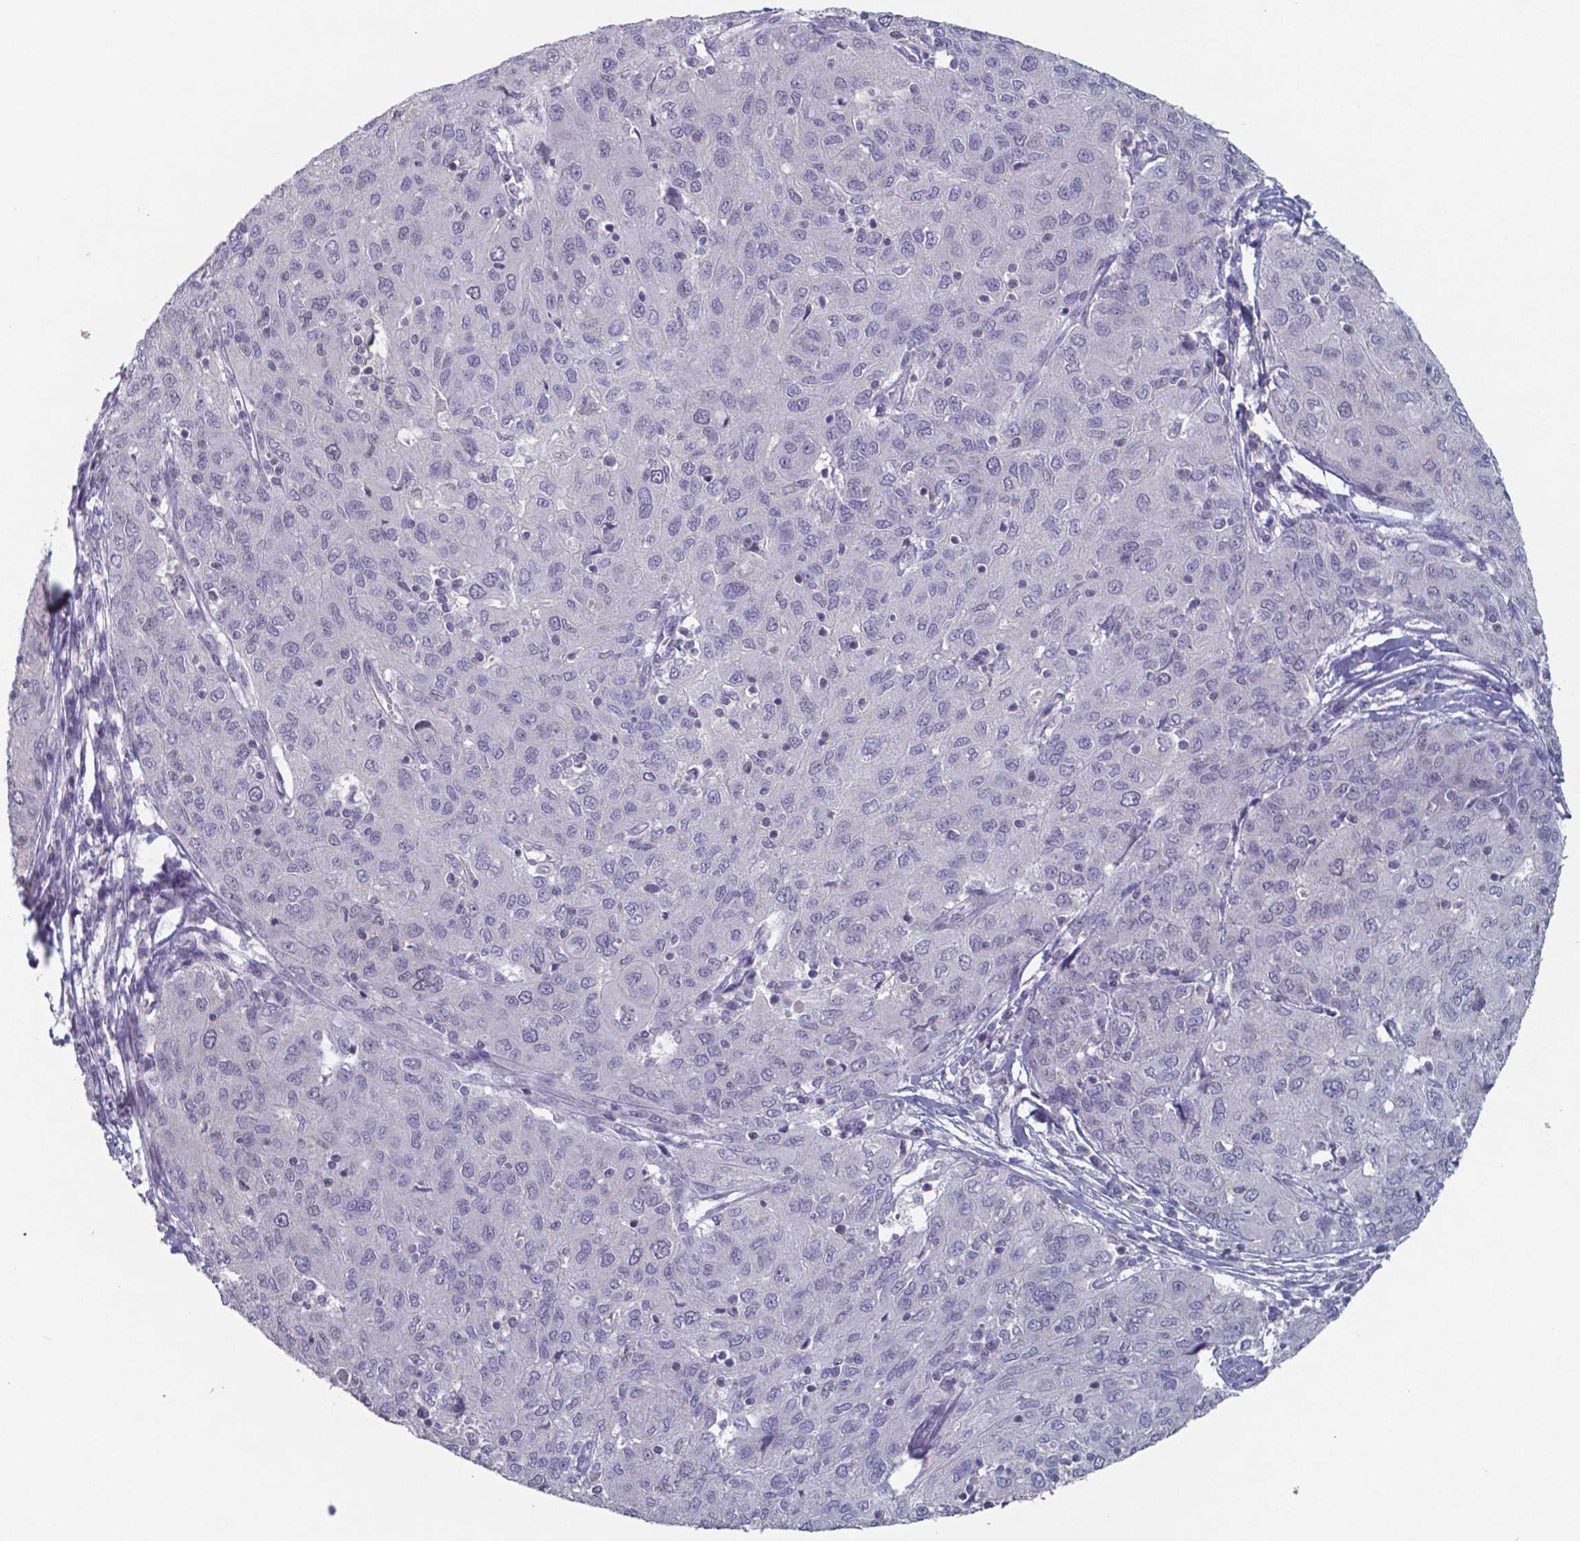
{"staining": {"intensity": "negative", "quantity": "none", "location": "none"}, "tissue": "ovarian cancer", "cell_type": "Tumor cells", "image_type": "cancer", "snomed": [{"axis": "morphology", "description": "Carcinoma, endometroid"}, {"axis": "topography", "description": "Ovary"}], "caption": "Photomicrograph shows no protein expression in tumor cells of ovarian cancer (endometroid carcinoma) tissue.", "gene": "TDP2", "patient": {"sex": "female", "age": 50}}